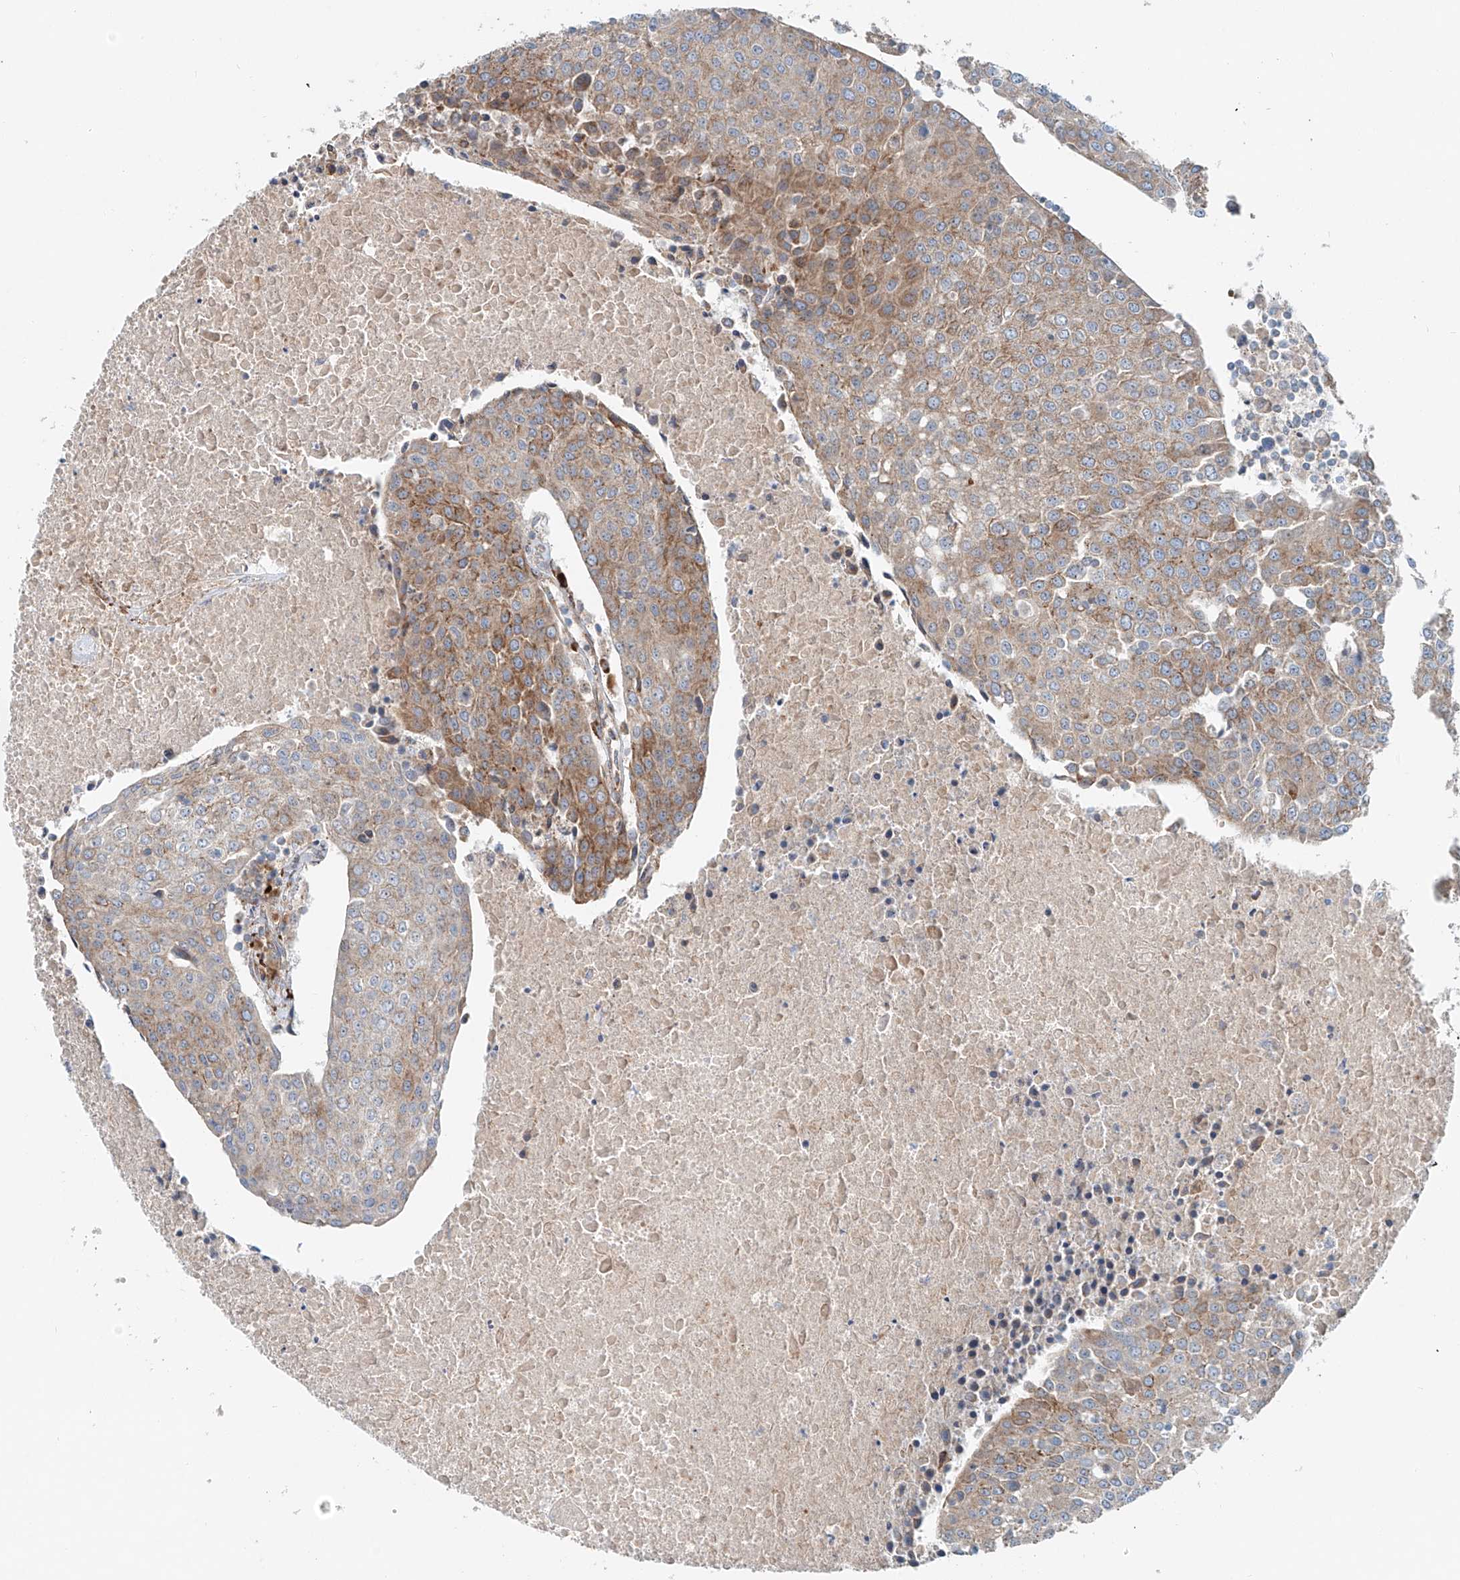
{"staining": {"intensity": "moderate", "quantity": "<25%", "location": "cytoplasmic/membranous"}, "tissue": "urothelial cancer", "cell_type": "Tumor cells", "image_type": "cancer", "snomed": [{"axis": "morphology", "description": "Urothelial carcinoma, High grade"}, {"axis": "topography", "description": "Urinary bladder"}], "caption": "There is low levels of moderate cytoplasmic/membranous expression in tumor cells of urothelial cancer, as demonstrated by immunohistochemical staining (brown color).", "gene": "SNAP29", "patient": {"sex": "female", "age": 85}}